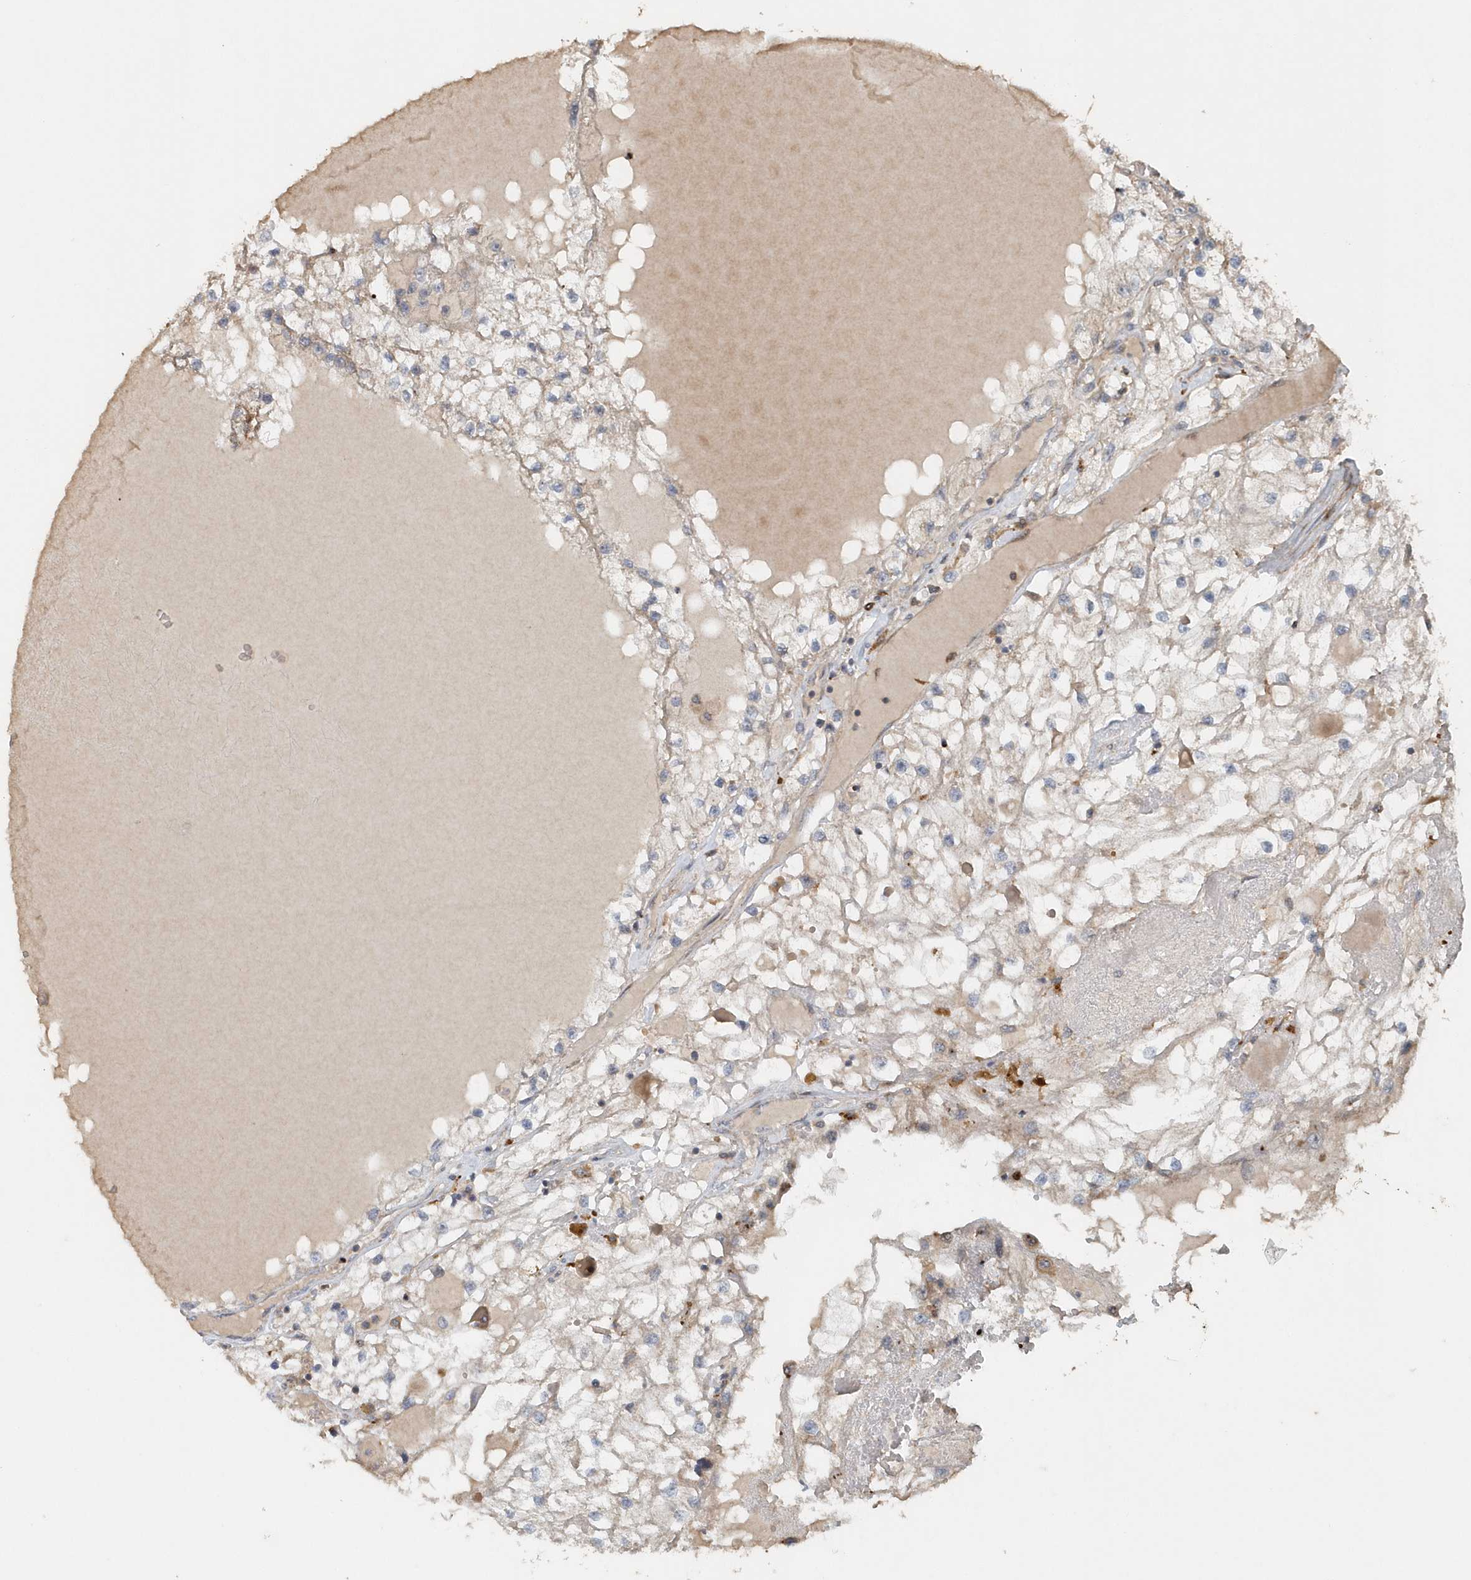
{"staining": {"intensity": "negative", "quantity": "none", "location": "none"}, "tissue": "renal cancer", "cell_type": "Tumor cells", "image_type": "cancer", "snomed": [{"axis": "morphology", "description": "Adenocarcinoma, NOS"}, {"axis": "topography", "description": "Kidney"}], "caption": "Immunohistochemical staining of adenocarcinoma (renal) displays no significant positivity in tumor cells.", "gene": "MMUT", "patient": {"sex": "male", "age": 68}}